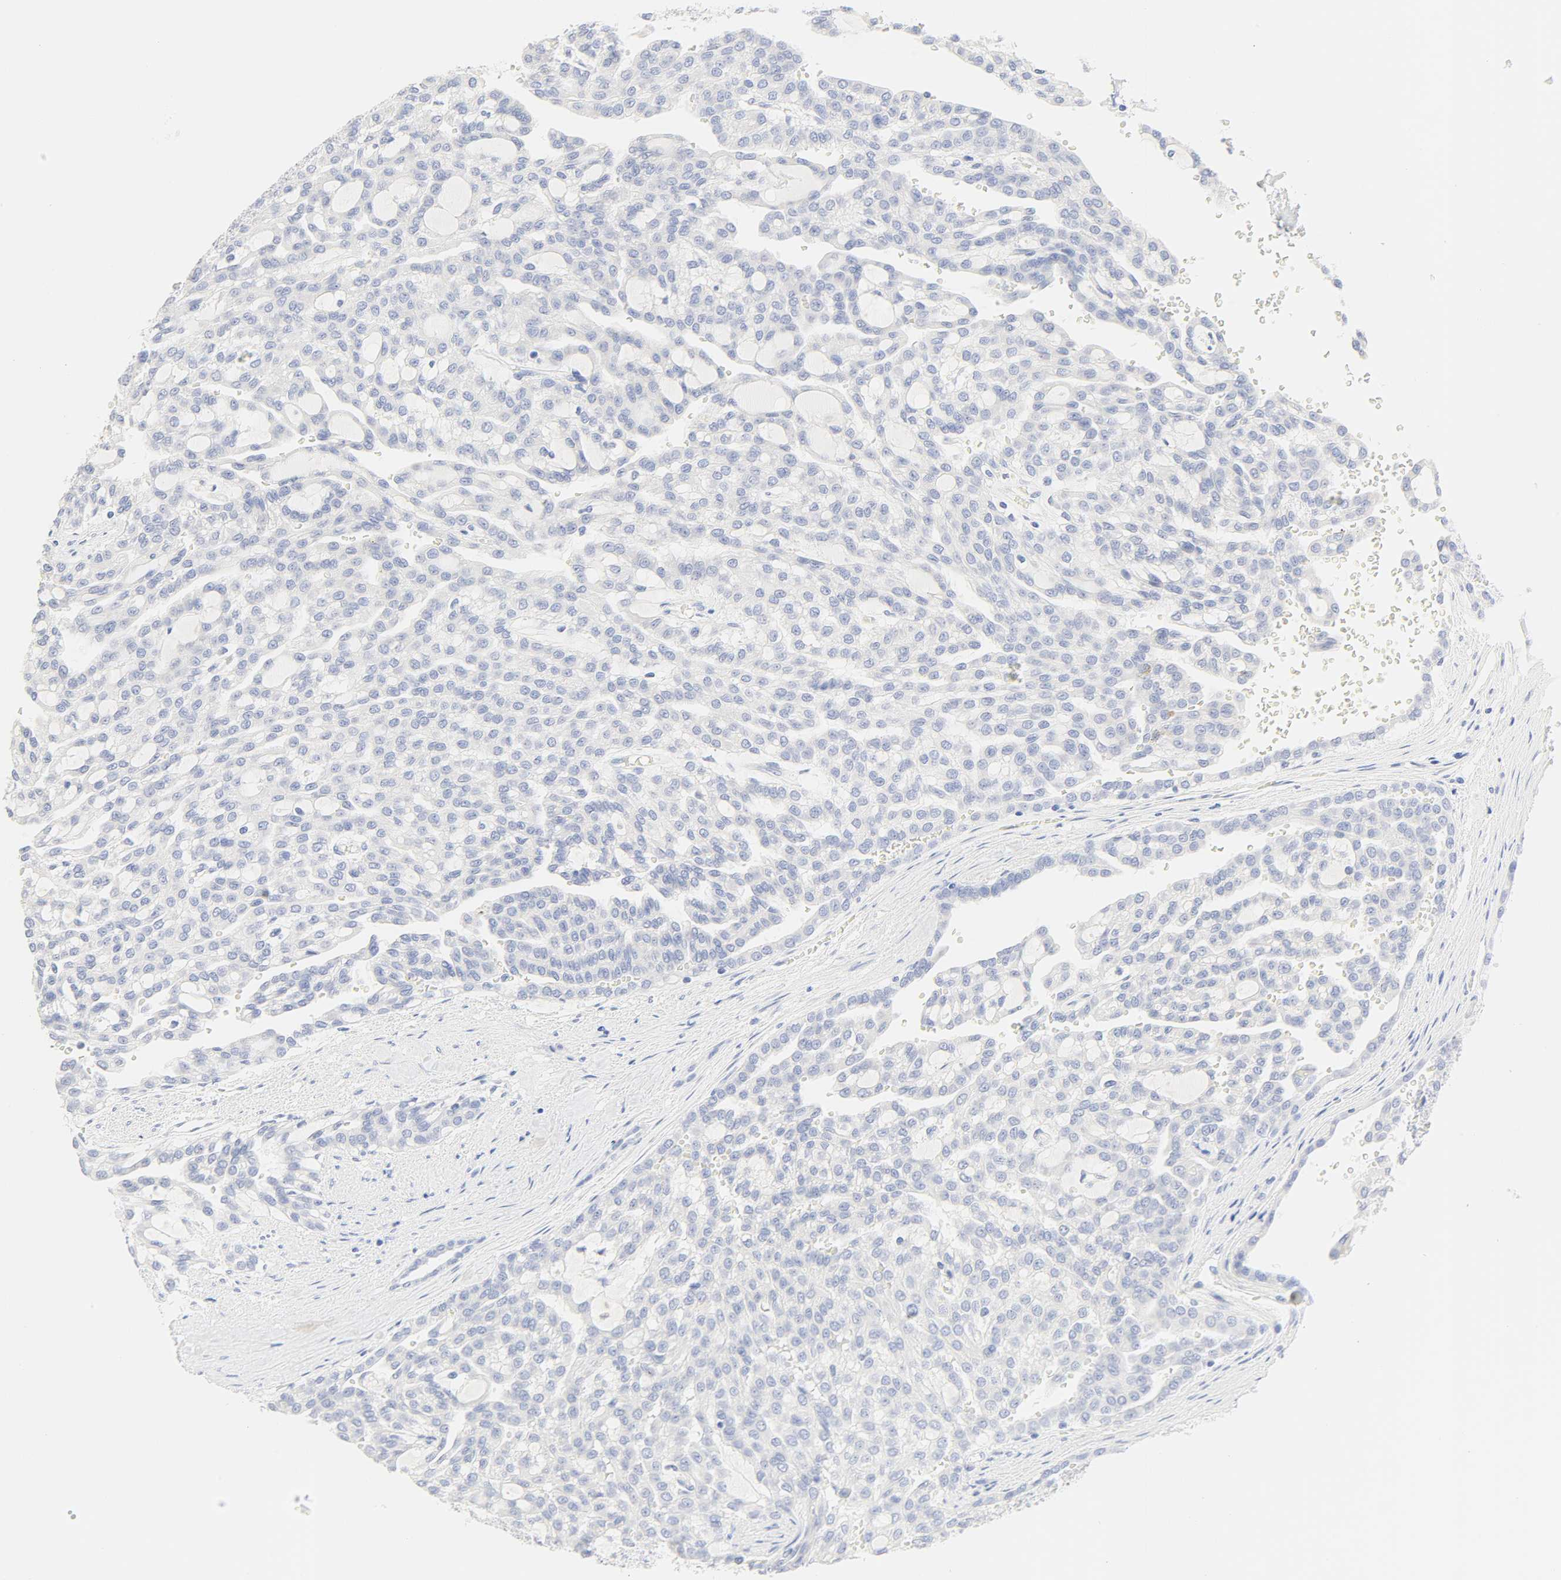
{"staining": {"intensity": "negative", "quantity": "none", "location": "none"}, "tissue": "renal cancer", "cell_type": "Tumor cells", "image_type": "cancer", "snomed": [{"axis": "morphology", "description": "Adenocarcinoma, NOS"}, {"axis": "topography", "description": "Kidney"}], "caption": "DAB immunohistochemical staining of human renal cancer demonstrates no significant positivity in tumor cells.", "gene": "SLCO1B3", "patient": {"sex": "male", "age": 63}}